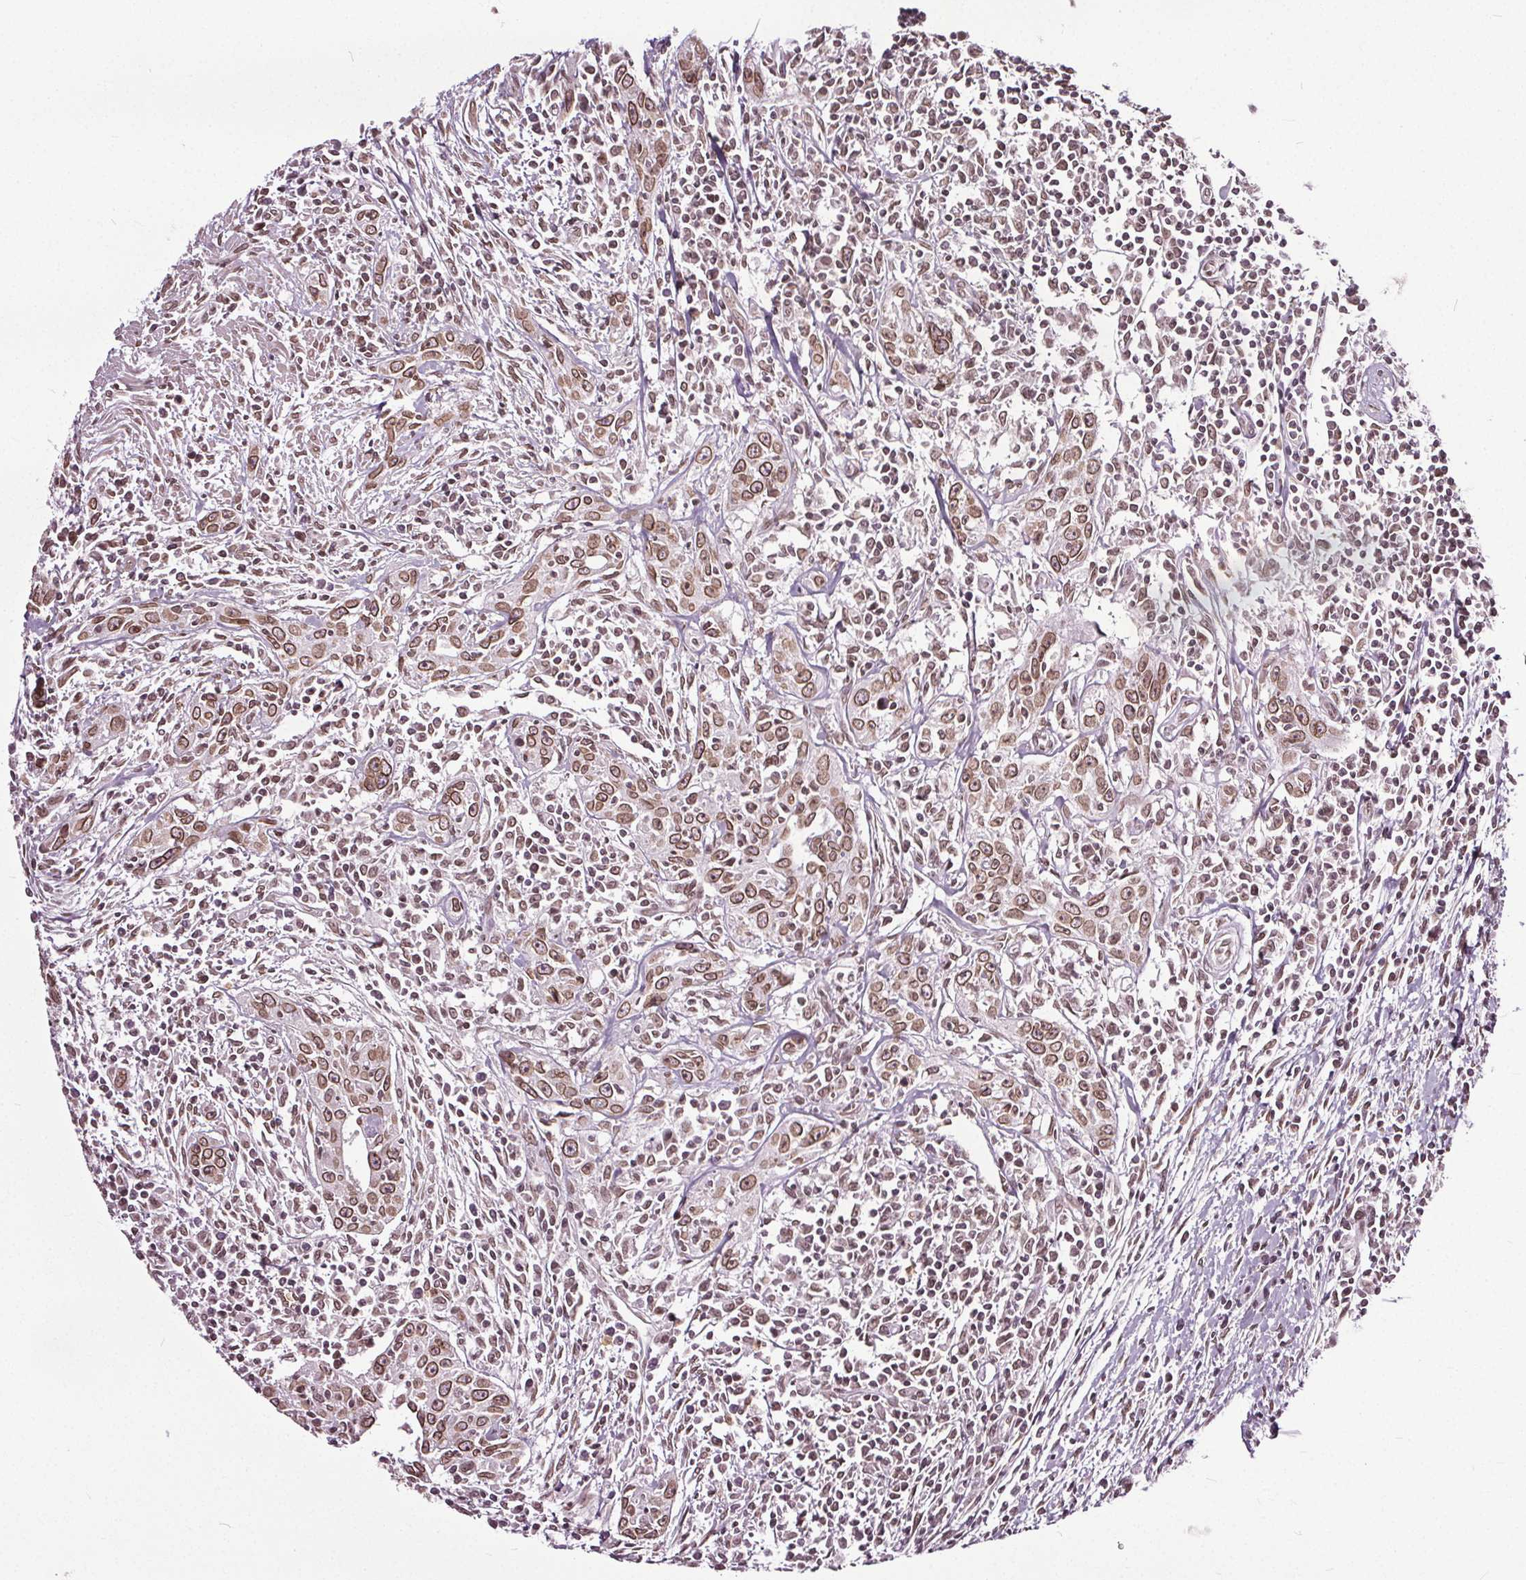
{"staining": {"intensity": "moderate", "quantity": ">75%", "location": "cytoplasmic/membranous,nuclear"}, "tissue": "urothelial cancer", "cell_type": "Tumor cells", "image_type": "cancer", "snomed": [{"axis": "morphology", "description": "Urothelial carcinoma, High grade"}, {"axis": "topography", "description": "Urinary bladder"}], "caption": "About >75% of tumor cells in urothelial cancer demonstrate moderate cytoplasmic/membranous and nuclear protein staining as visualized by brown immunohistochemical staining.", "gene": "TTC39C", "patient": {"sex": "male", "age": 83}}